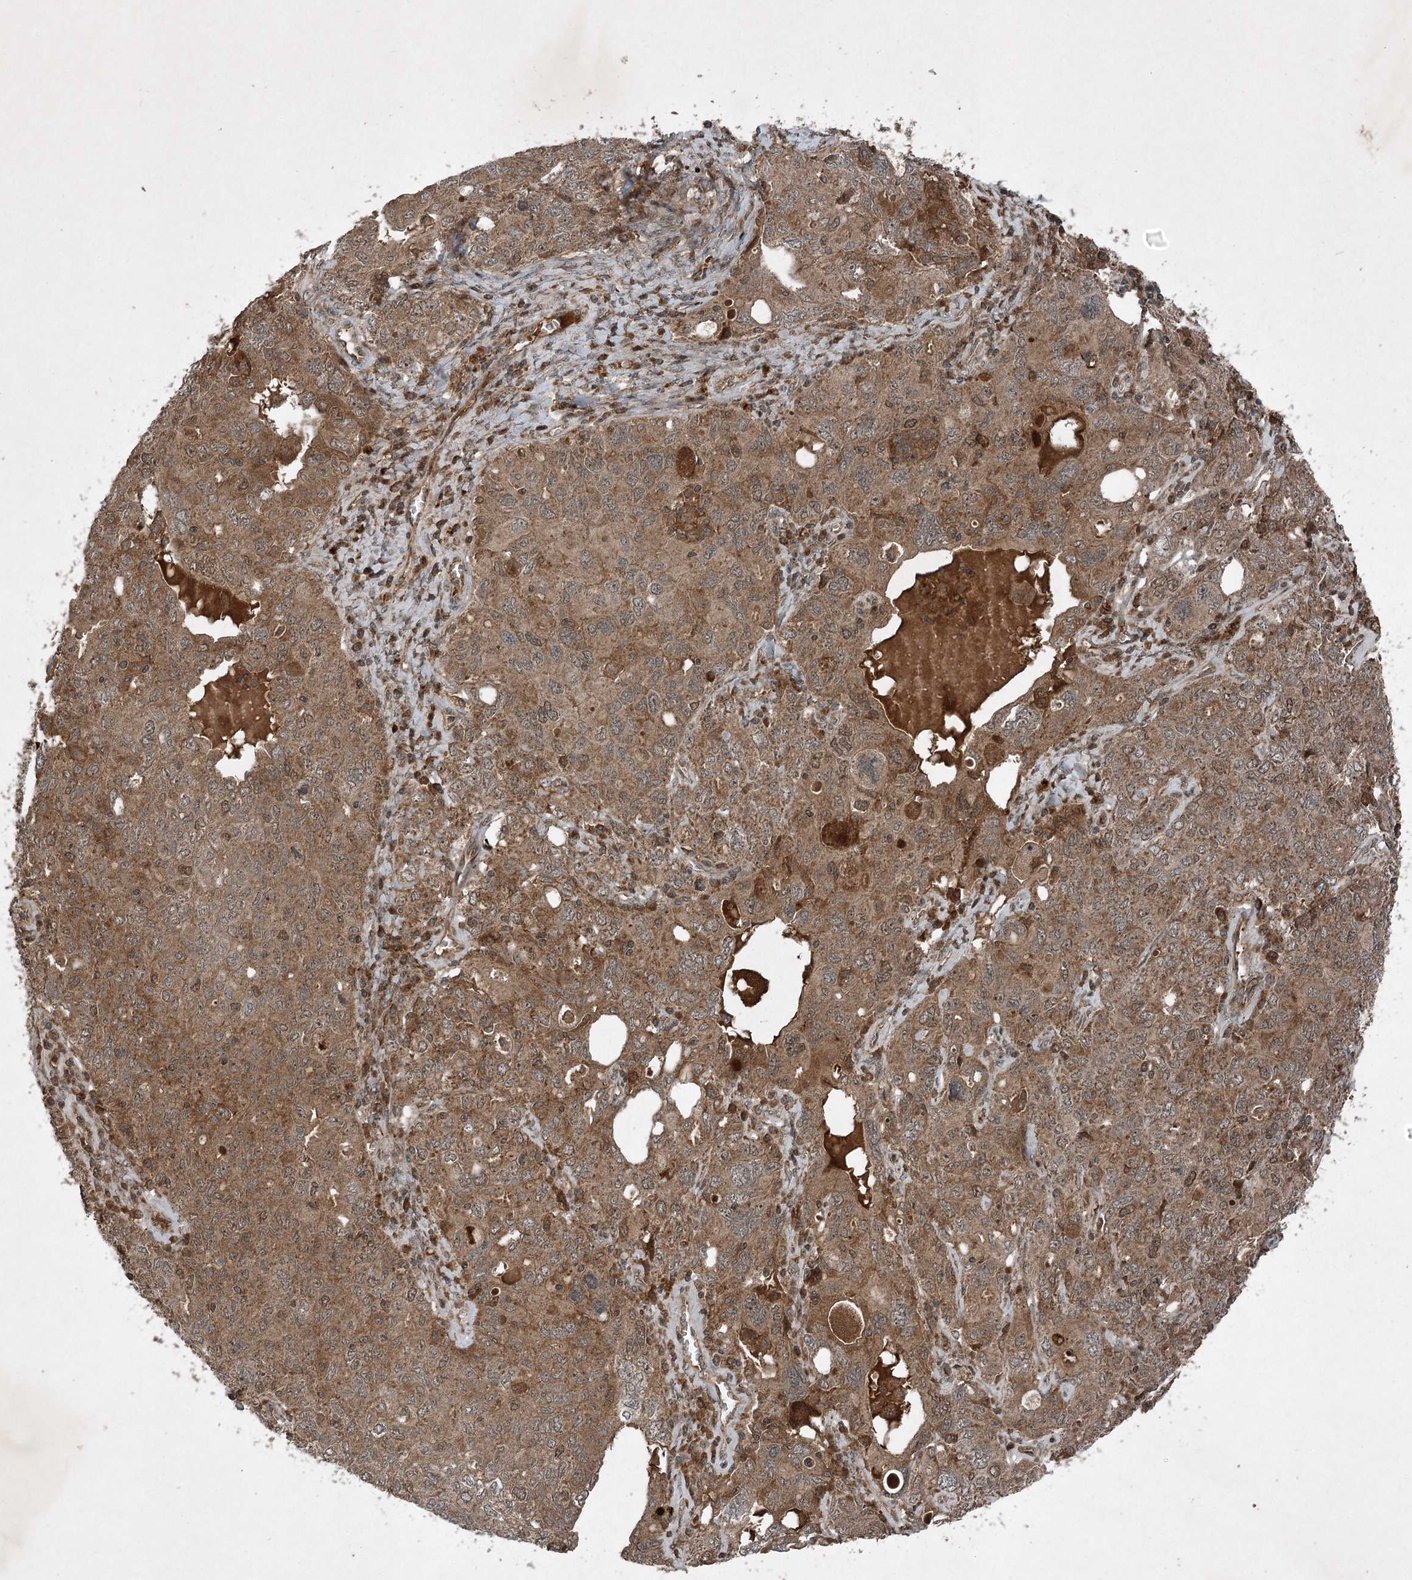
{"staining": {"intensity": "moderate", "quantity": ">75%", "location": "cytoplasmic/membranous,nuclear"}, "tissue": "ovarian cancer", "cell_type": "Tumor cells", "image_type": "cancer", "snomed": [{"axis": "morphology", "description": "Carcinoma, endometroid"}, {"axis": "topography", "description": "Ovary"}], "caption": "Human ovarian endometroid carcinoma stained with a brown dye shows moderate cytoplasmic/membranous and nuclear positive expression in about >75% of tumor cells.", "gene": "UNC93A", "patient": {"sex": "female", "age": 62}}